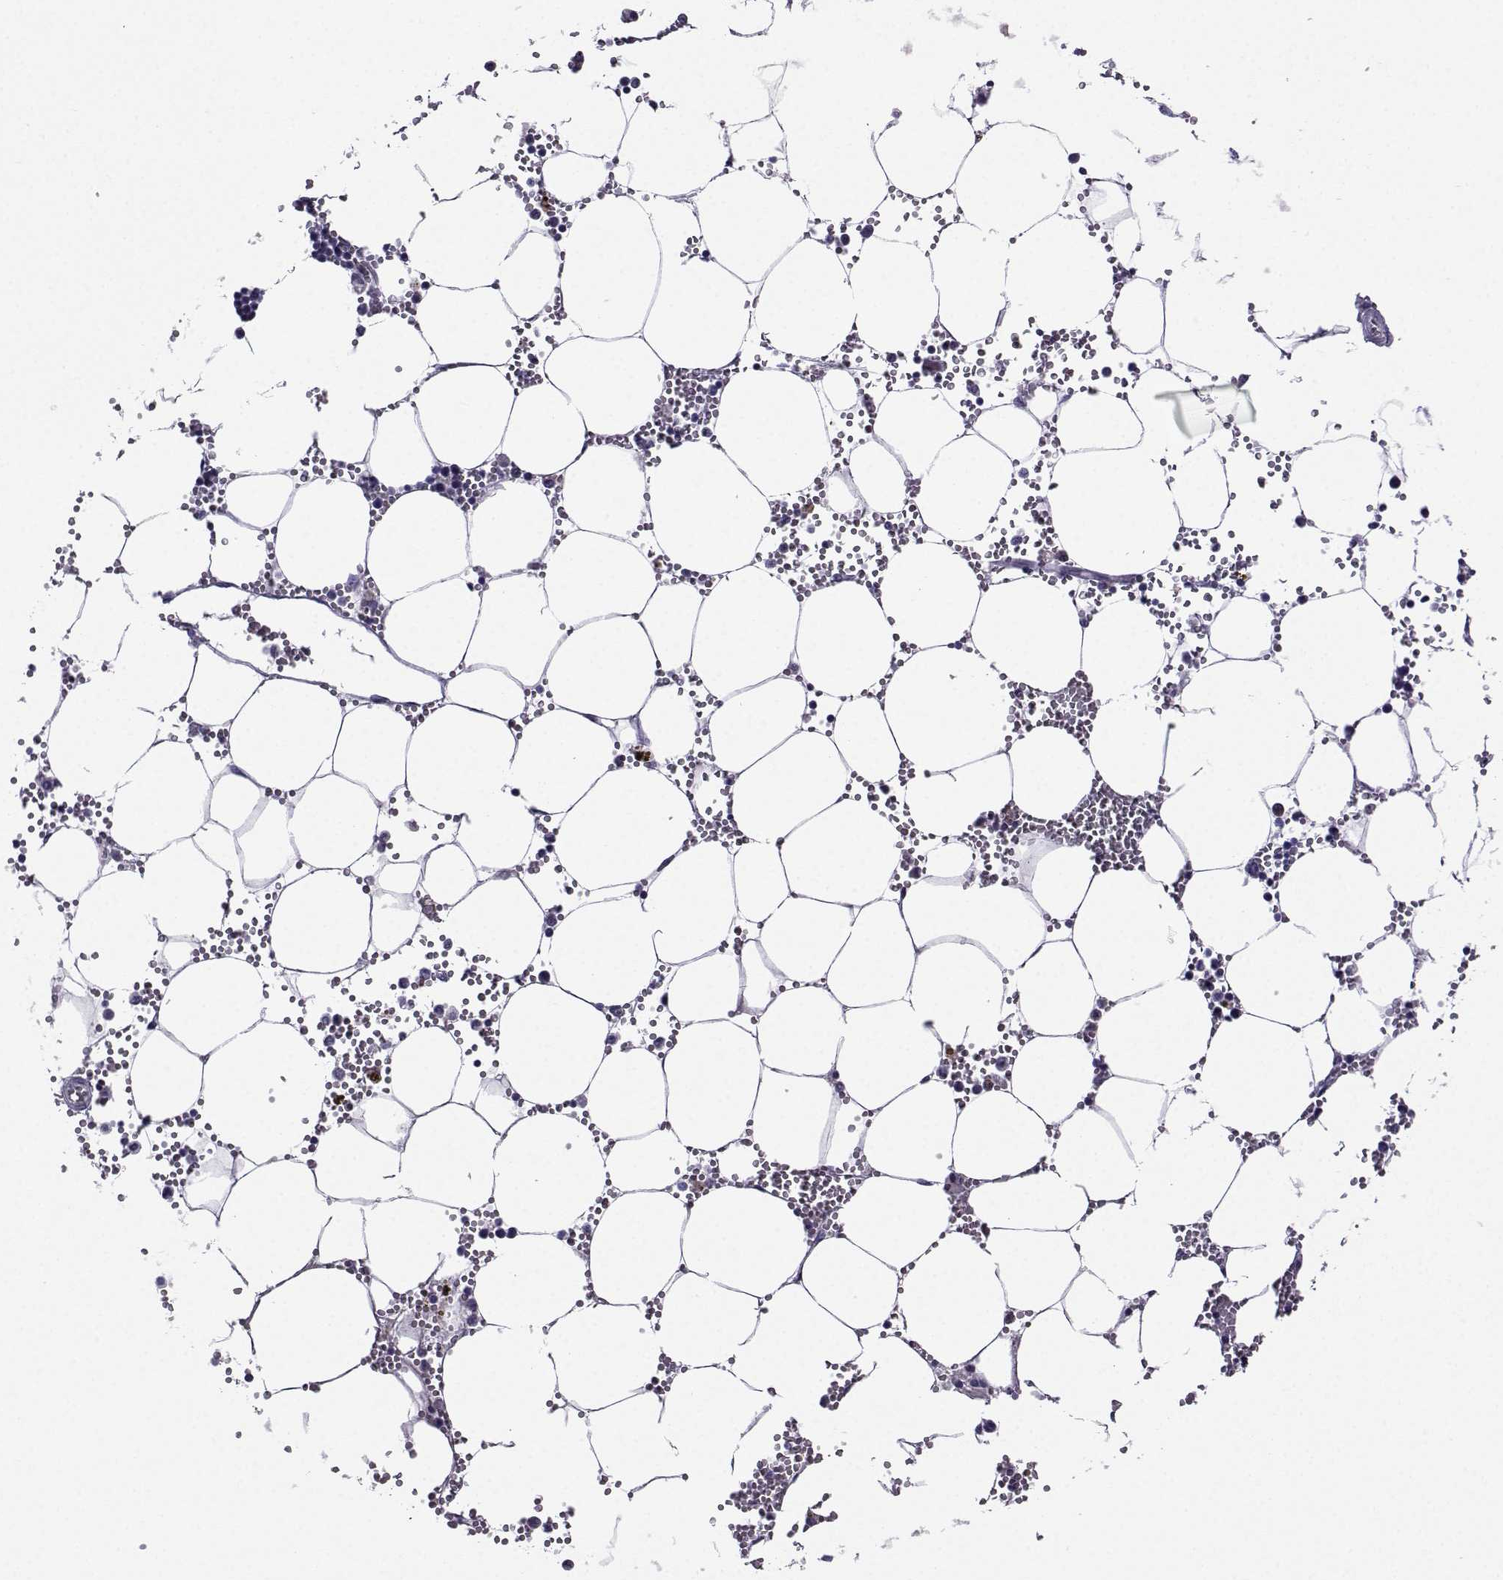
{"staining": {"intensity": "negative", "quantity": "none", "location": "none"}, "tissue": "bone marrow", "cell_type": "Hematopoietic cells", "image_type": "normal", "snomed": [{"axis": "morphology", "description": "Normal tissue, NOS"}, {"axis": "topography", "description": "Bone marrow"}], "caption": "Hematopoietic cells are negative for brown protein staining in benign bone marrow. The staining was performed using DAB (3,3'-diaminobenzidine) to visualize the protein expression in brown, while the nuclei were stained in blue with hematoxylin (Magnification: 20x).", "gene": "CRYBB1", "patient": {"sex": "male", "age": 54}}